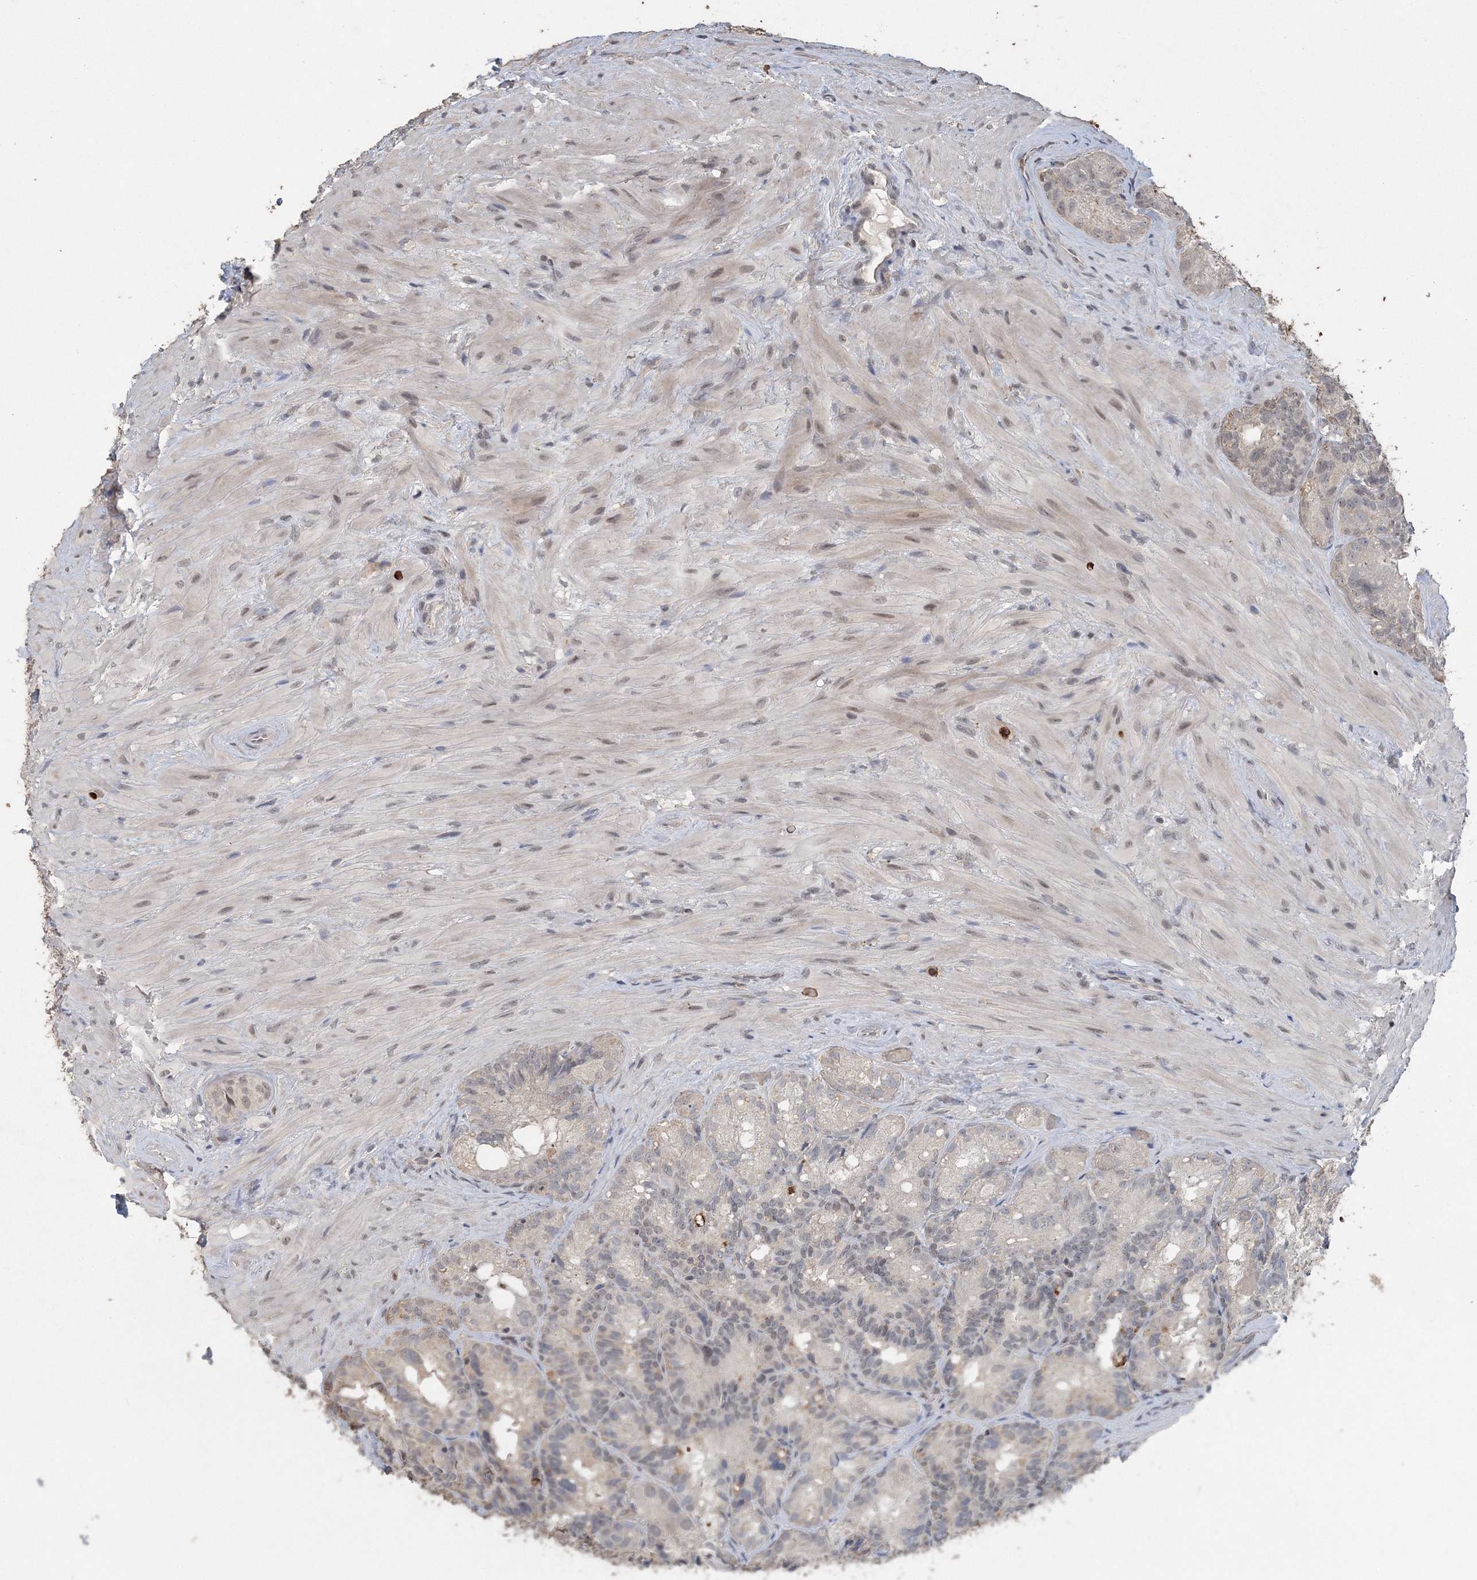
{"staining": {"intensity": "negative", "quantity": "none", "location": "none"}, "tissue": "seminal vesicle", "cell_type": "Glandular cells", "image_type": "normal", "snomed": [{"axis": "morphology", "description": "Normal tissue, NOS"}, {"axis": "topography", "description": "Seminal veicle"}], "caption": "Normal seminal vesicle was stained to show a protein in brown. There is no significant positivity in glandular cells. (Brightfield microscopy of DAB immunohistochemistry (IHC) at high magnification).", "gene": "UIMC1", "patient": {"sex": "male", "age": 60}}